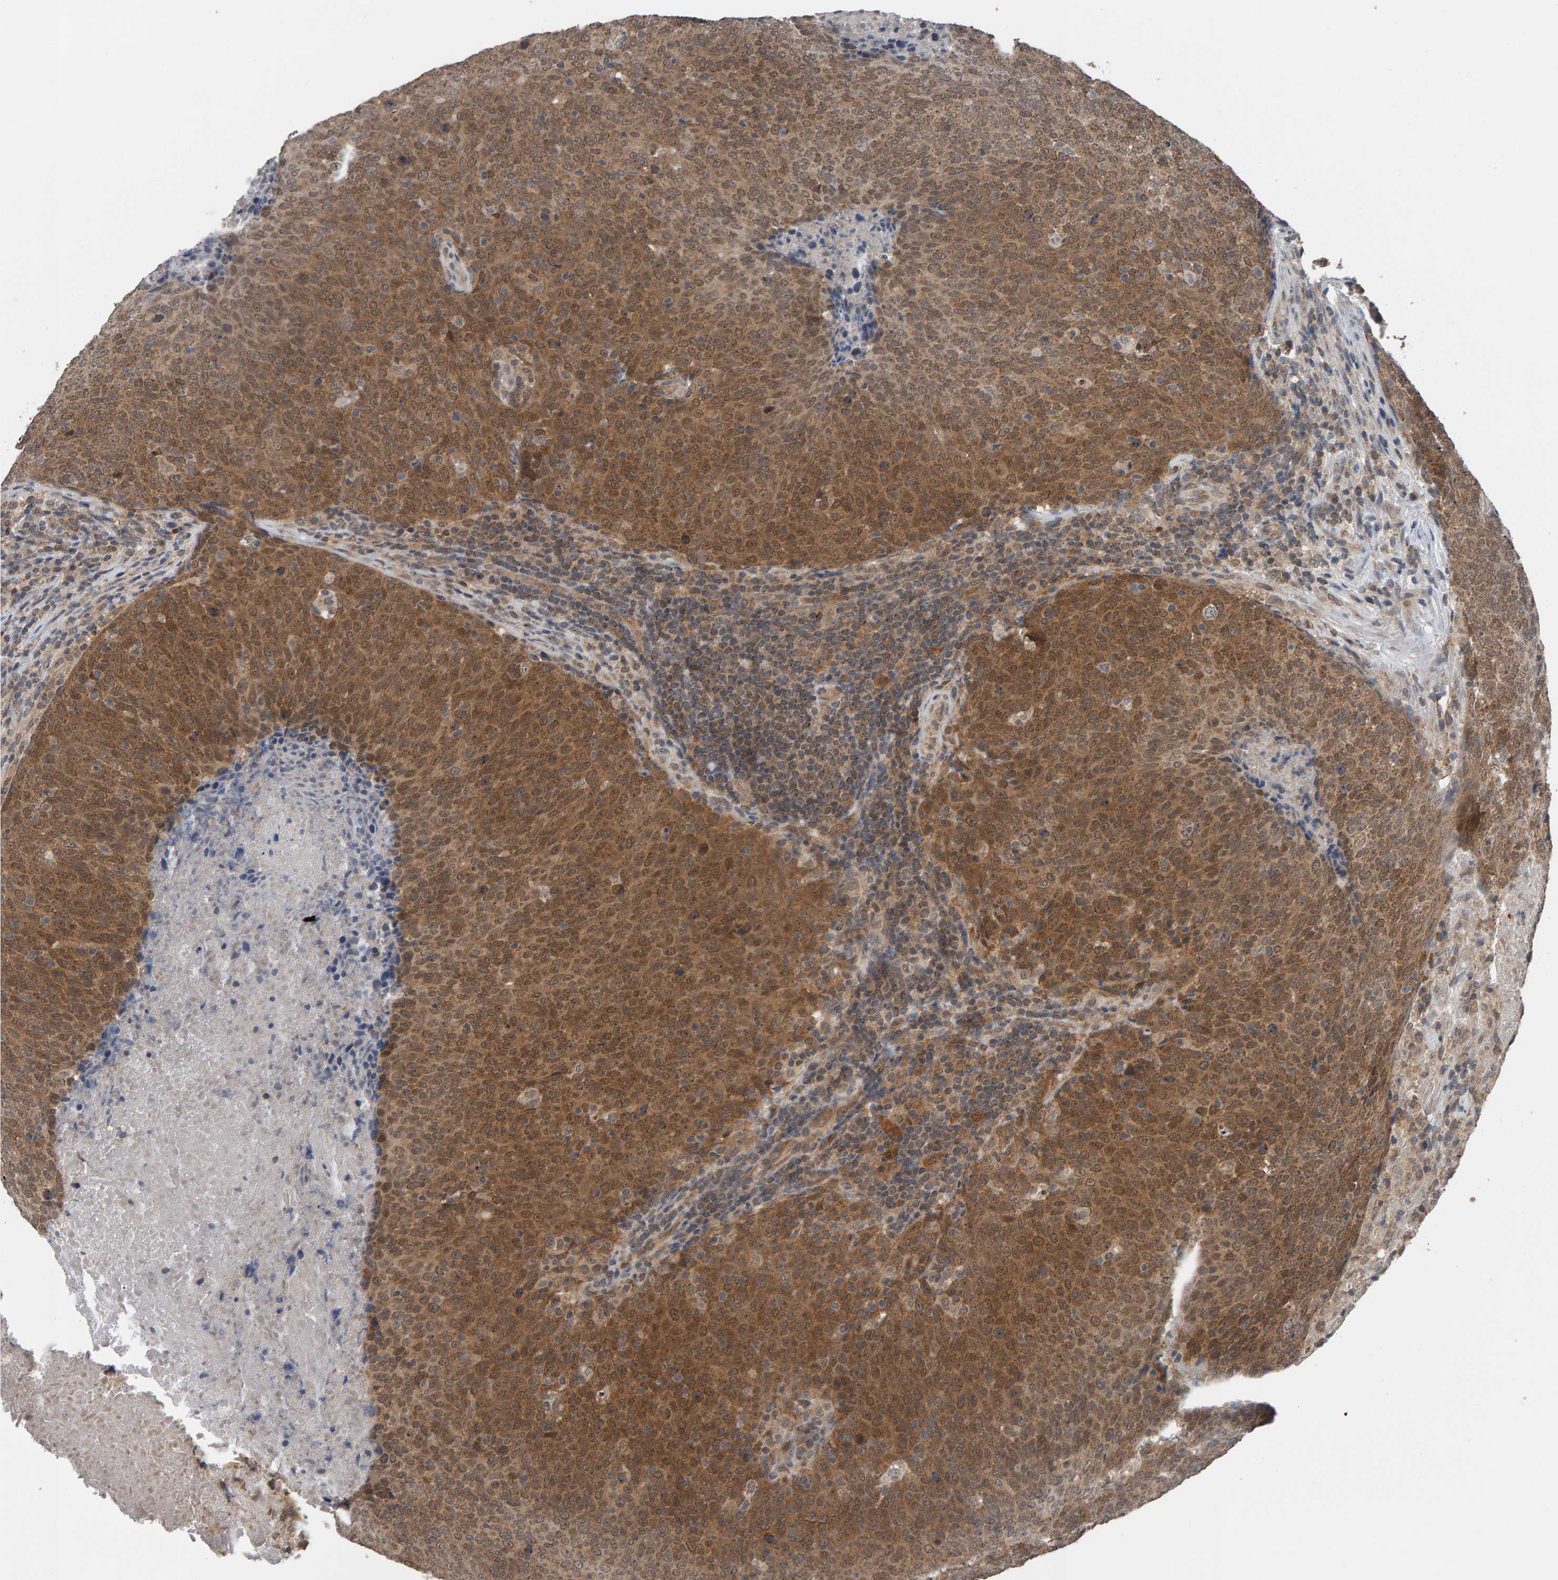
{"staining": {"intensity": "moderate", "quantity": ">75%", "location": "cytoplasmic/membranous,nuclear"}, "tissue": "head and neck cancer", "cell_type": "Tumor cells", "image_type": "cancer", "snomed": [{"axis": "morphology", "description": "Squamous cell carcinoma, NOS"}, {"axis": "morphology", "description": "Squamous cell carcinoma, metastatic, NOS"}, {"axis": "topography", "description": "Lymph node"}, {"axis": "topography", "description": "Head-Neck"}], "caption": "Head and neck metastatic squamous cell carcinoma stained for a protein (brown) reveals moderate cytoplasmic/membranous and nuclear positive positivity in about >75% of tumor cells.", "gene": "COASY", "patient": {"sex": "male", "age": 62}}